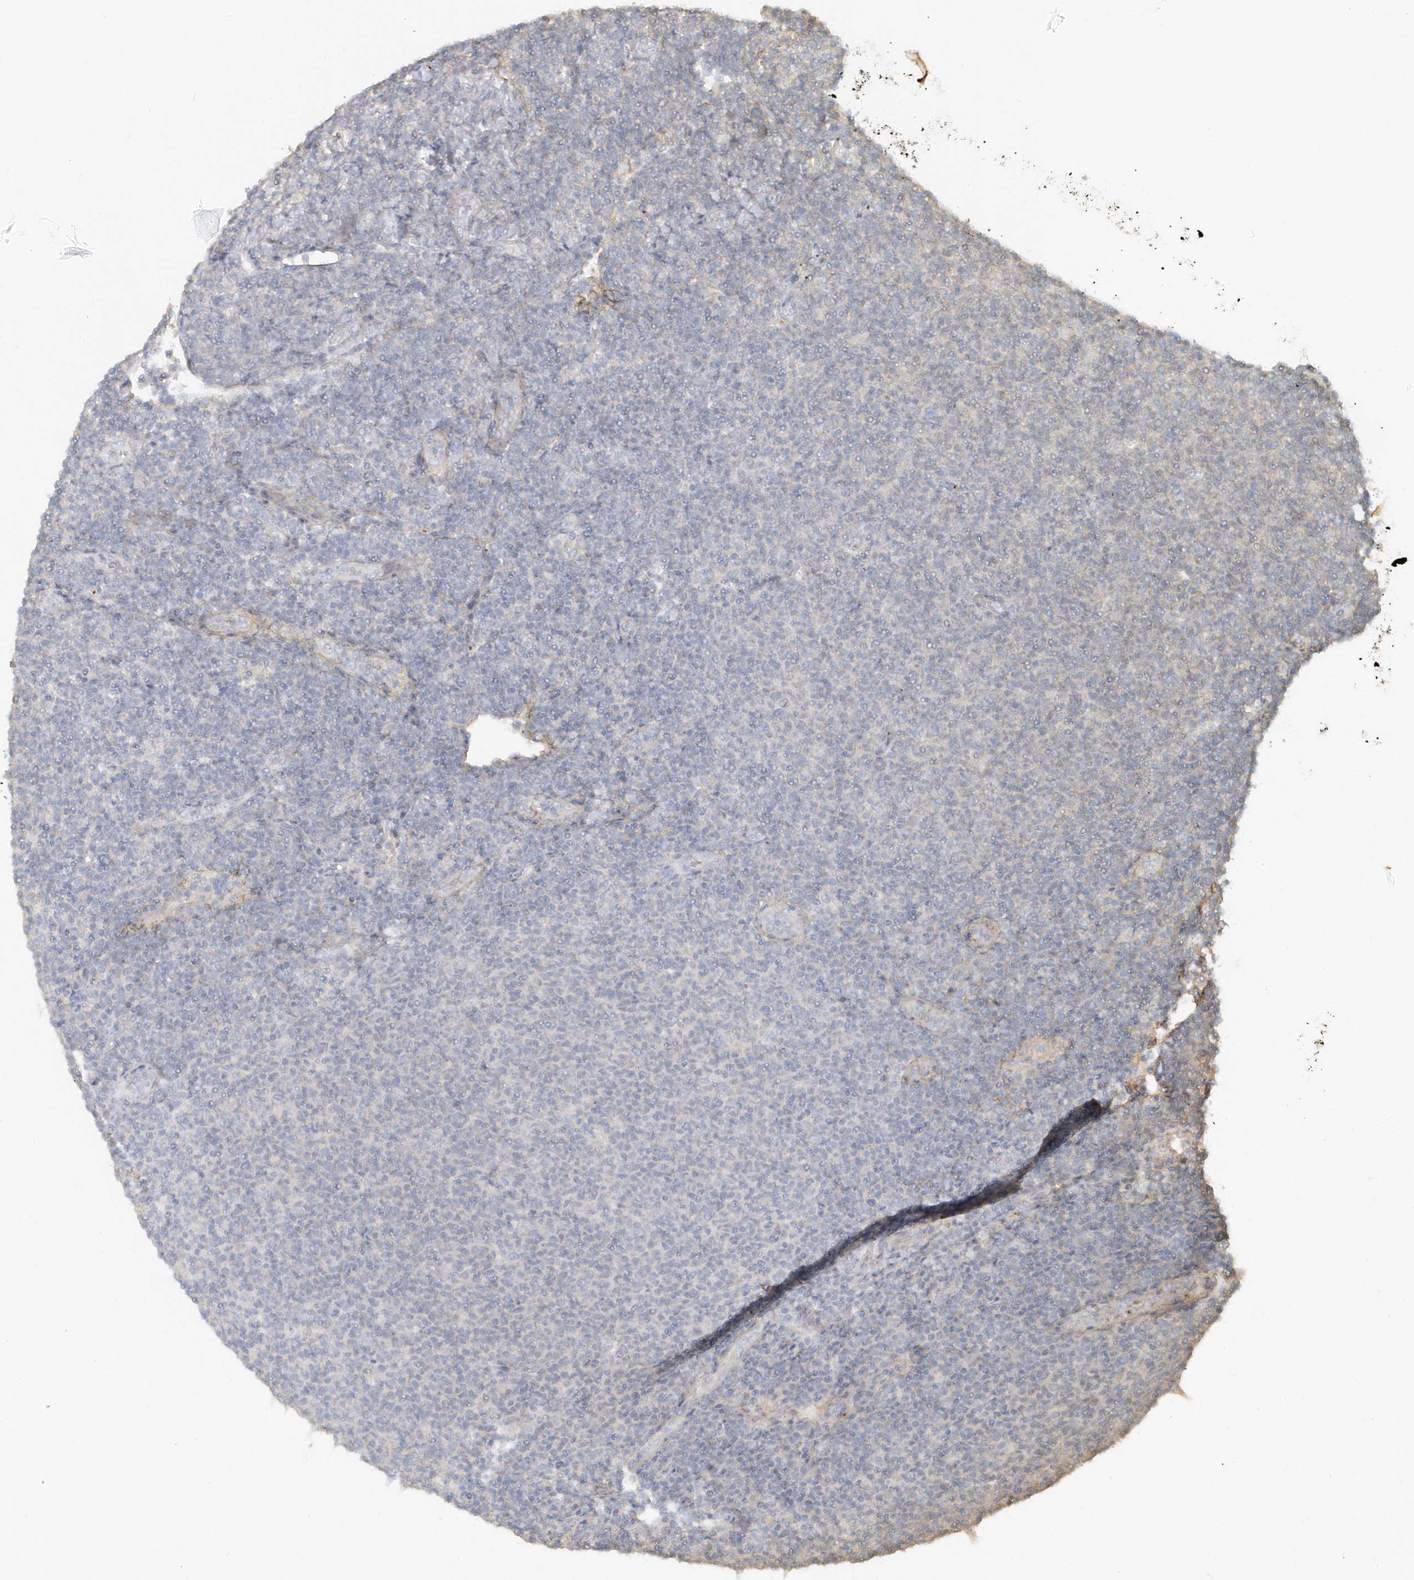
{"staining": {"intensity": "negative", "quantity": "none", "location": "none"}, "tissue": "lymphoma", "cell_type": "Tumor cells", "image_type": "cancer", "snomed": [{"axis": "morphology", "description": "Malignant lymphoma, non-Hodgkin's type, Low grade"}, {"axis": "topography", "description": "Lymph node"}], "caption": "This is a histopathology image of IHC staining of malignant lymphoma, non-Hodgkin's type (low-grade), which shows no expression in tumor cells.", "gene": "MMRN1", "patient": {"sex": "male", "age": 66}}